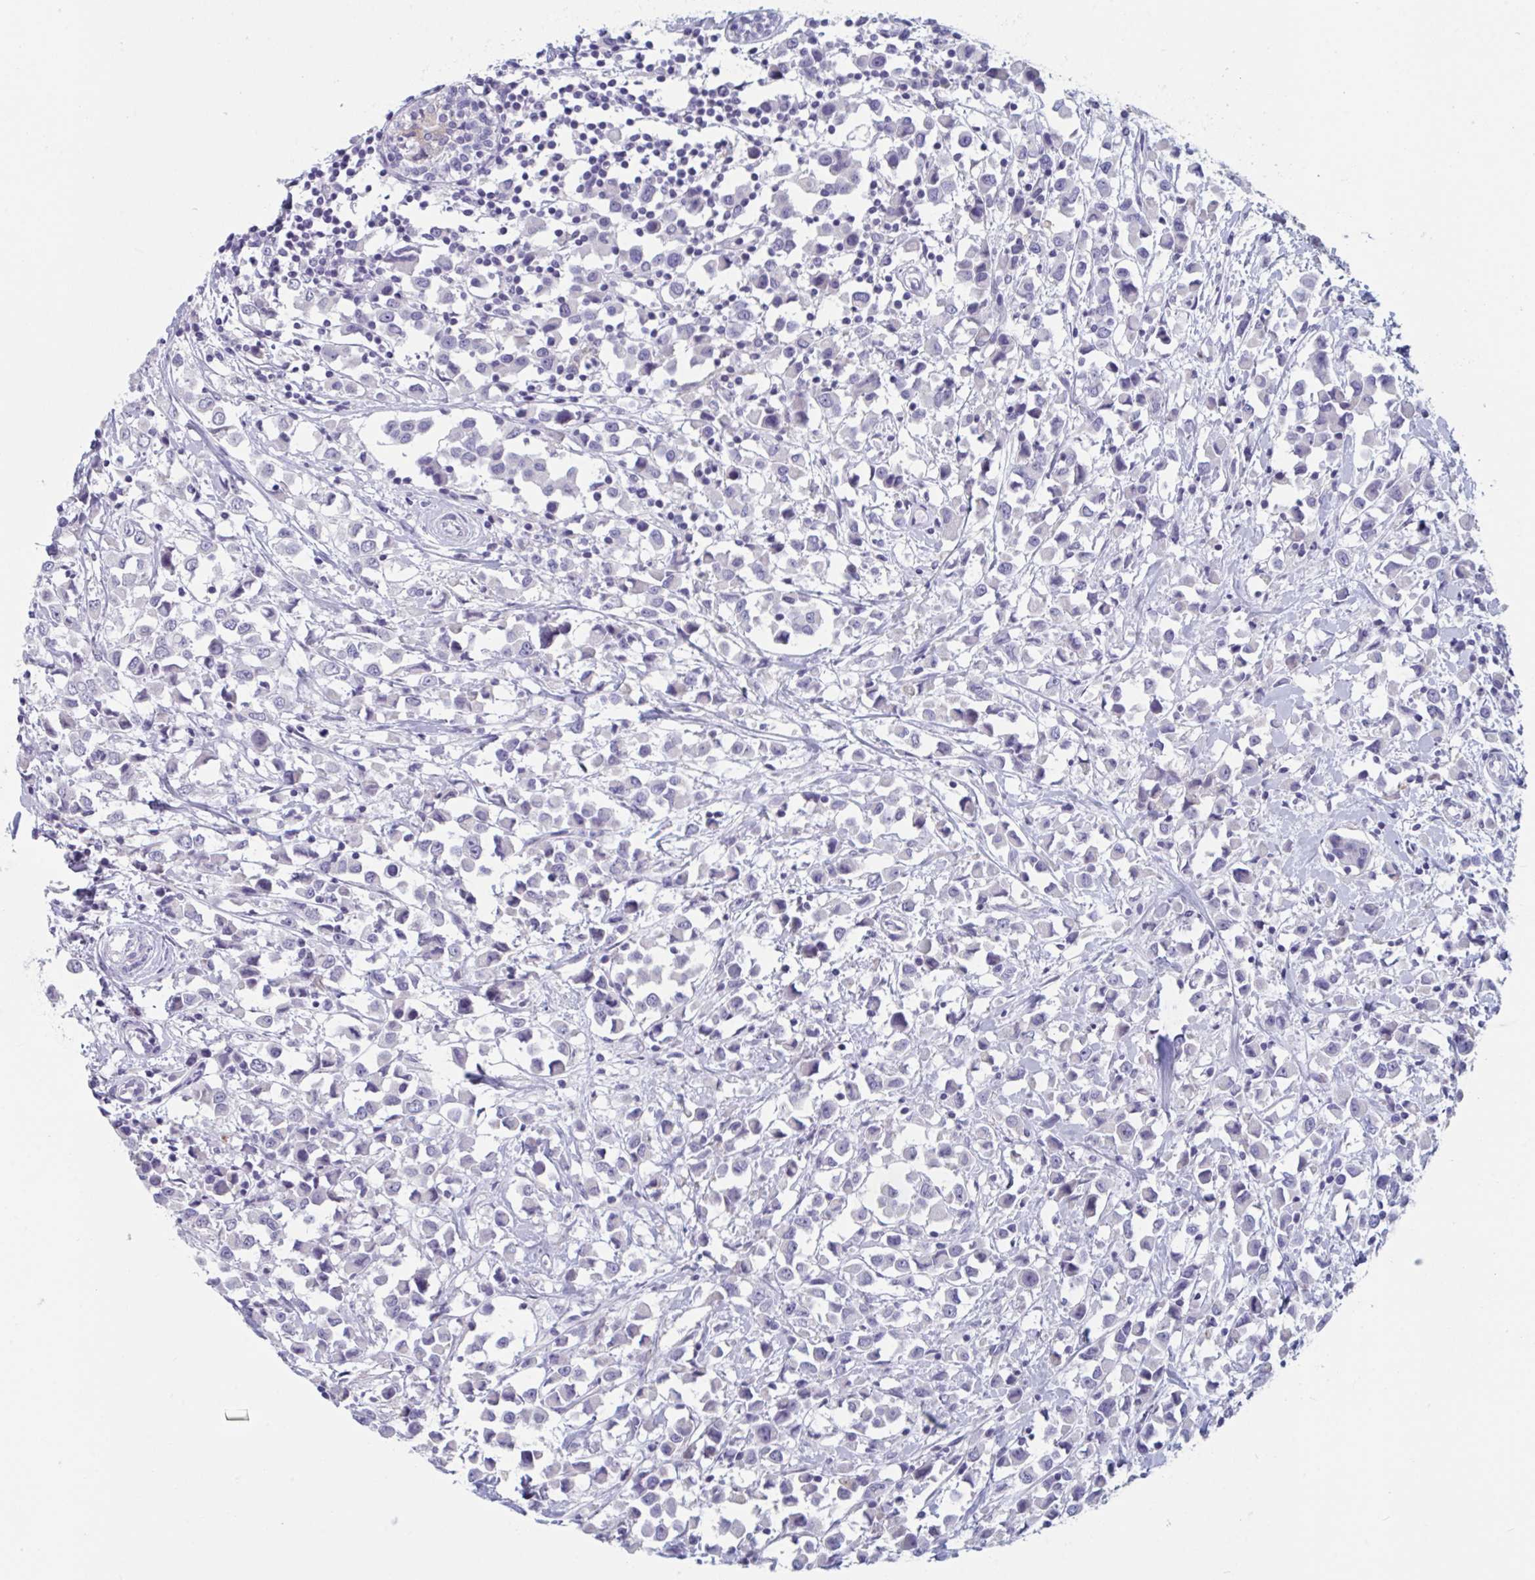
{"staining": {"intensity": "negative", "quantity": "none", "location": "none"}, "tissue": "breast cancer", "cell_type": "Tumor cells", "image_type": "cancer", "snomed": [{"axis": "morphology", "description": "Duct carcinoma"}, {"axis": "topography", "description": "Breast"}], "caption": "Tumor cells are negative for brown protein staining in breast cancer (infiltrating ductal carcinoma).", "gene": "NDUFC2", "patient": {"sex": "female", "age": 61}}